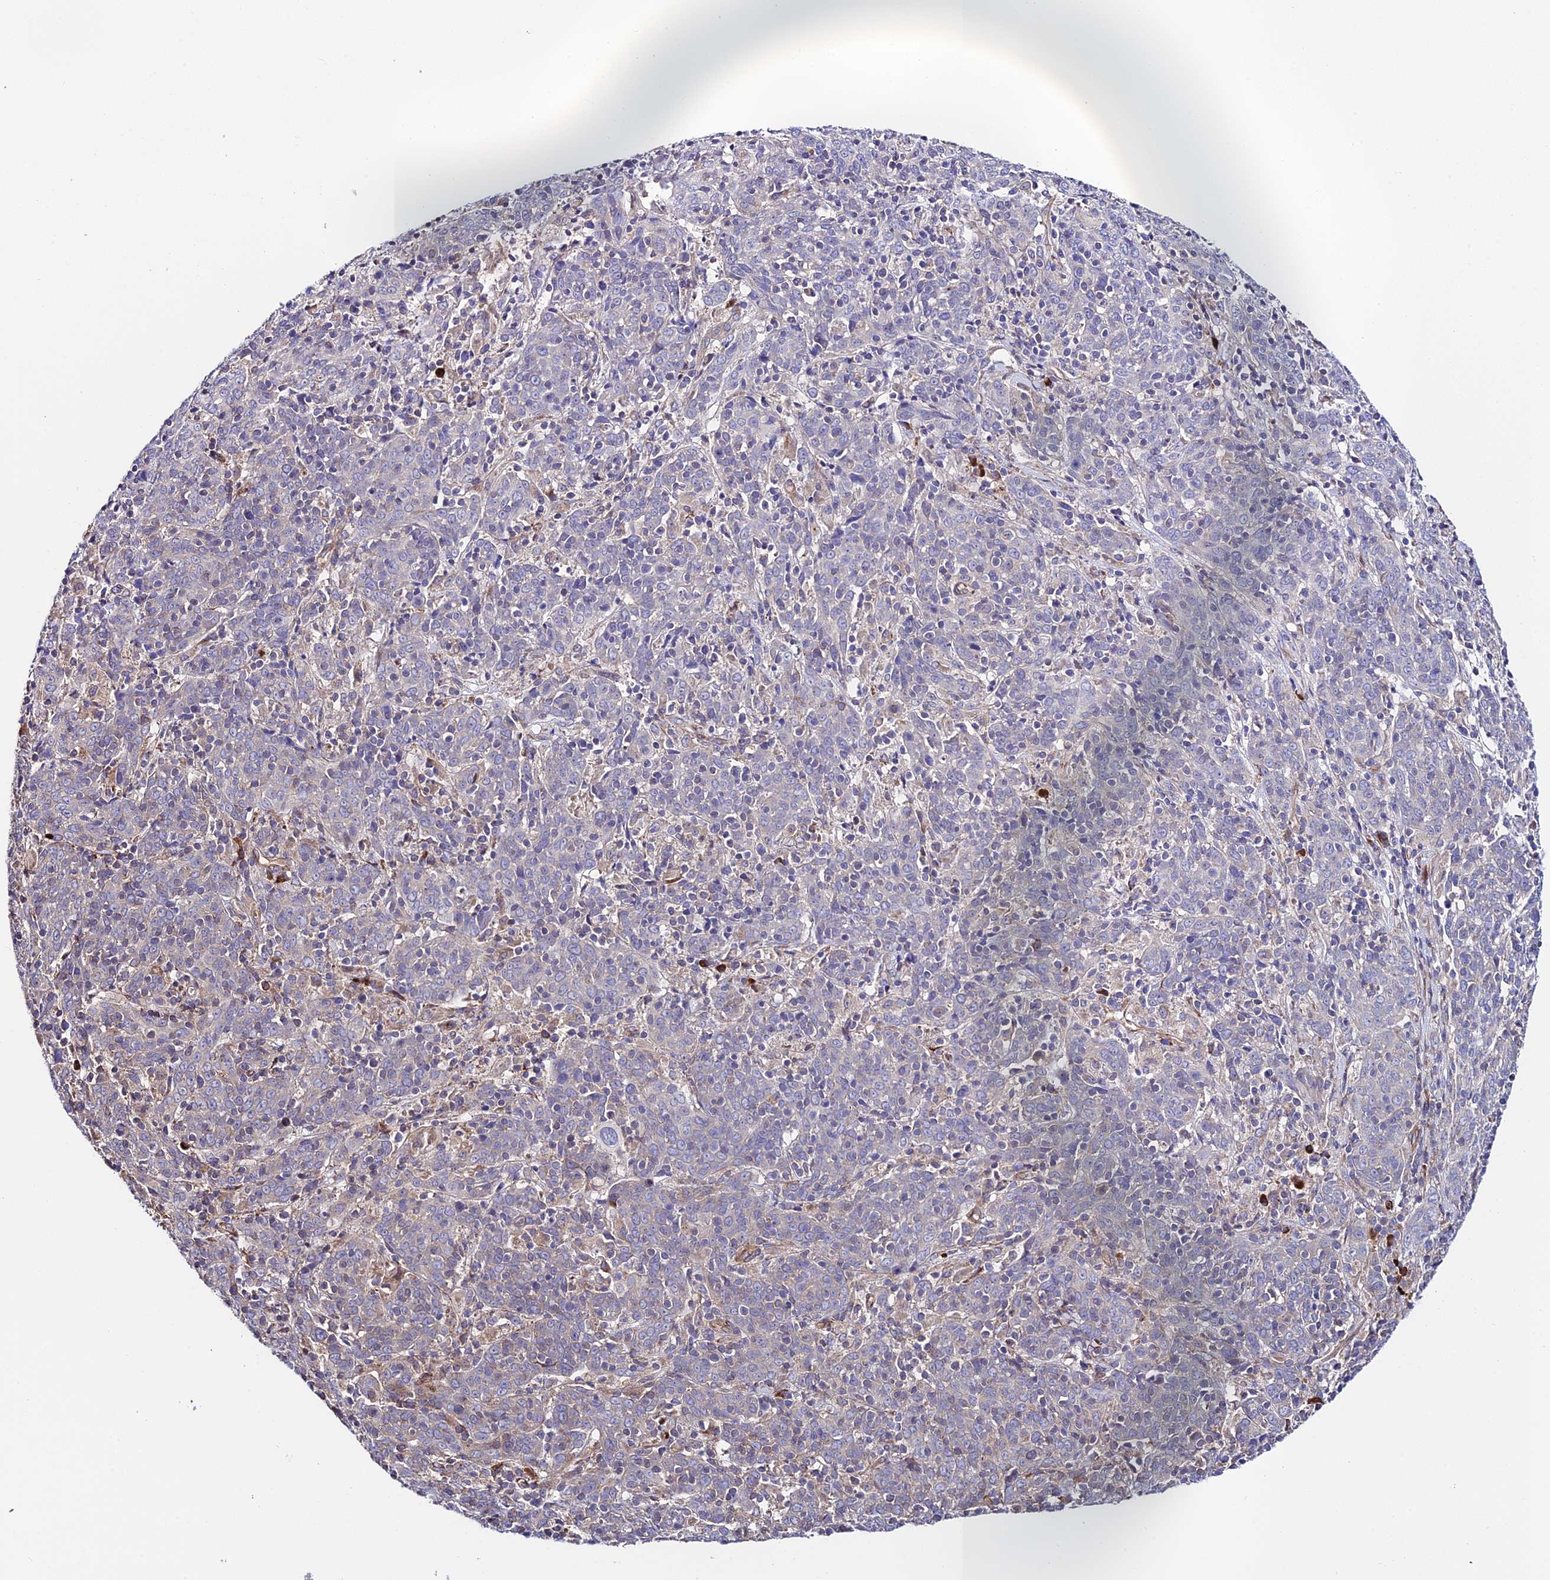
{"staining": {"intensity": "negative", "quantity": "none", "location": "none"}, "tissue": "cervical cancer", "cell_type": "Tumor cells", "image_type": "cancer", "snomed": [{"axis": "morphology", "description": "Squamous cell carcinoma, NOS"}, {"axis": "topography", "description": "Cervix"}], "caption": "High magnification brightfield microscopy of cervical cancer (squamous cell carcinoma) stained with DAB (3,3'-diaminobenzidine) (brown) and counterstained with hematoxylin (blue): tumor cells show no significant positivity. Nuclei are stained in blue.", "gene": "VPS13C", "patient": {"sex": "female", "age": 67}}